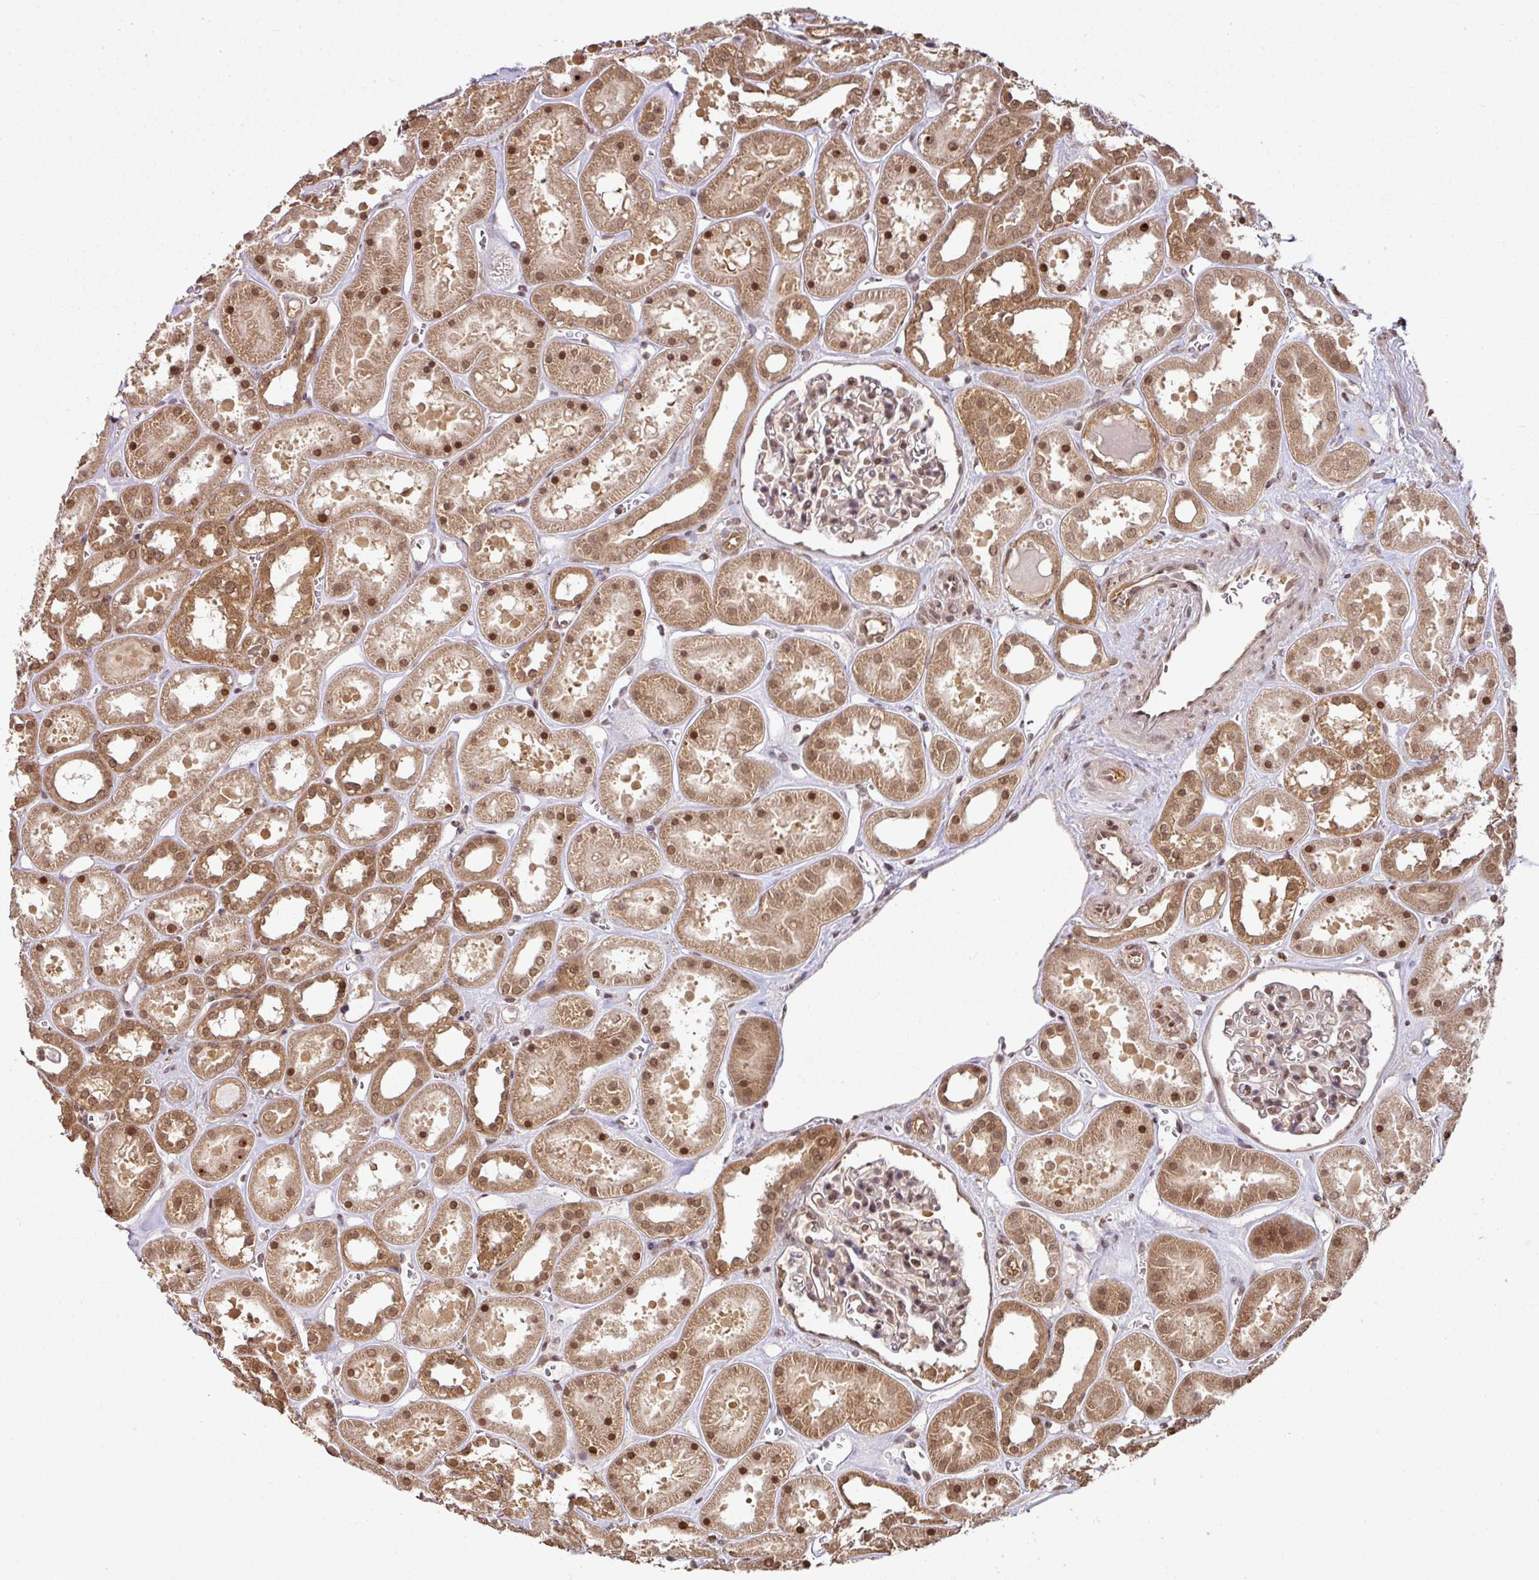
{"staining": {"intensity": "moderate", "quantity": ">75%", "location": "nuclear"}, "tissue": "kidney", "cell_type": "Cells in glomeruli", "image_type": "normal", "snomed": [{"axis": "morphology", "description": "Normal tissue, NOS"}, {"axis": "topography", "description": "Kidney"}], "caption": "Immunohistochemical staining of benign human kidney demonstrates moderate nuclear protein expression in about >75% of cells in glomeruli.", "gene": "ANKRD18A", "patient": {"sex": "female", "age": 41}}